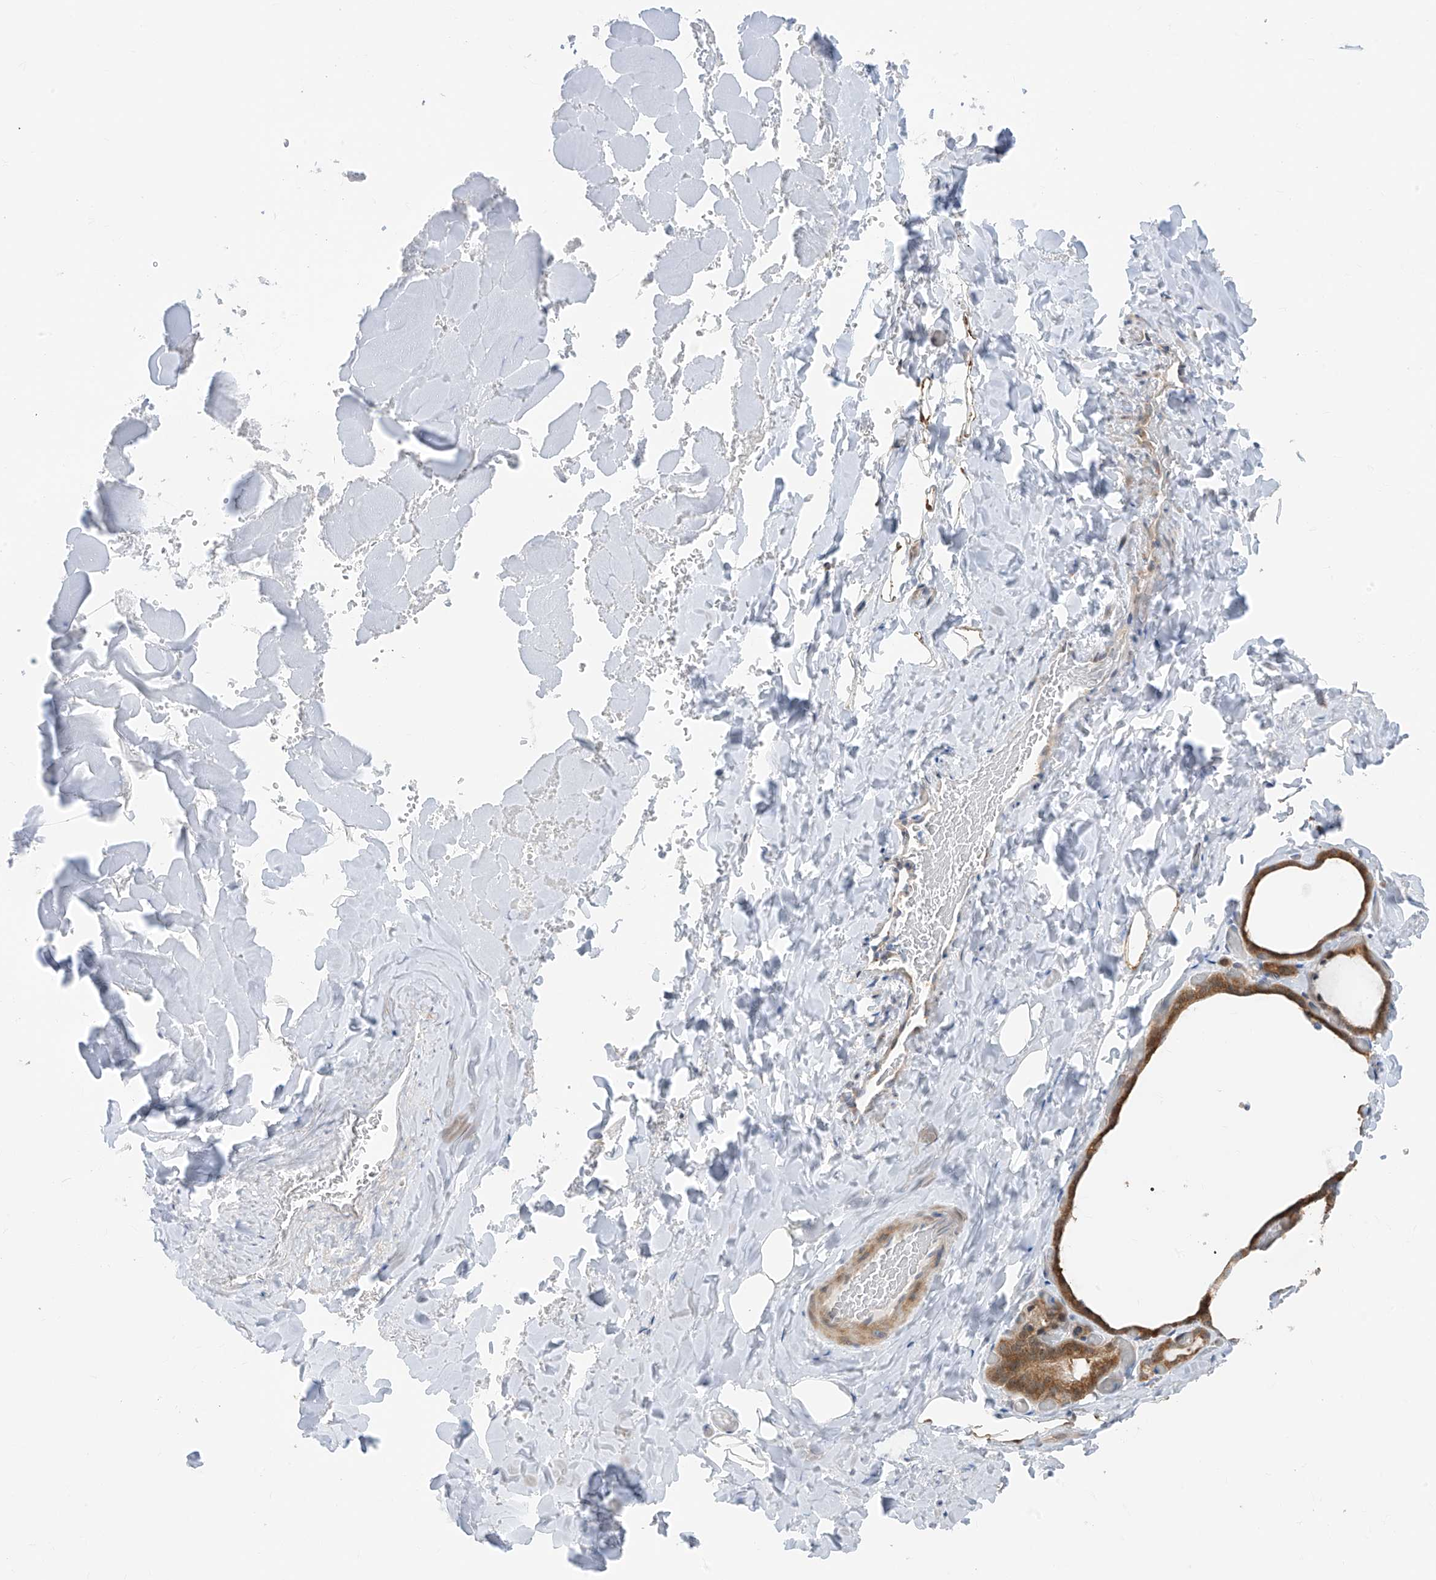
{"staining": {"intensity": "moderate", "quantity": ">75%", "location": "cytoplasmic/membranous"}, "tissue": "thyroid gland", "cell_type": "Glandular cells", "image_type": "normal", "snomed": [{"axis": "morphology", "description": "Normal tissue, NOS"}, {"axis": "topography", "description": "Thyroid gland"}], "caption": "DAB (3,3'-diaminobenzidine) immunohistochemical staining of unremarkable human thyroid gland reveals moderate cytoplasmic/membranous protein positivity in about >75% of glandular cells.", "gene": "TTC38", "patient": {"sex": "female", "age": 44}}